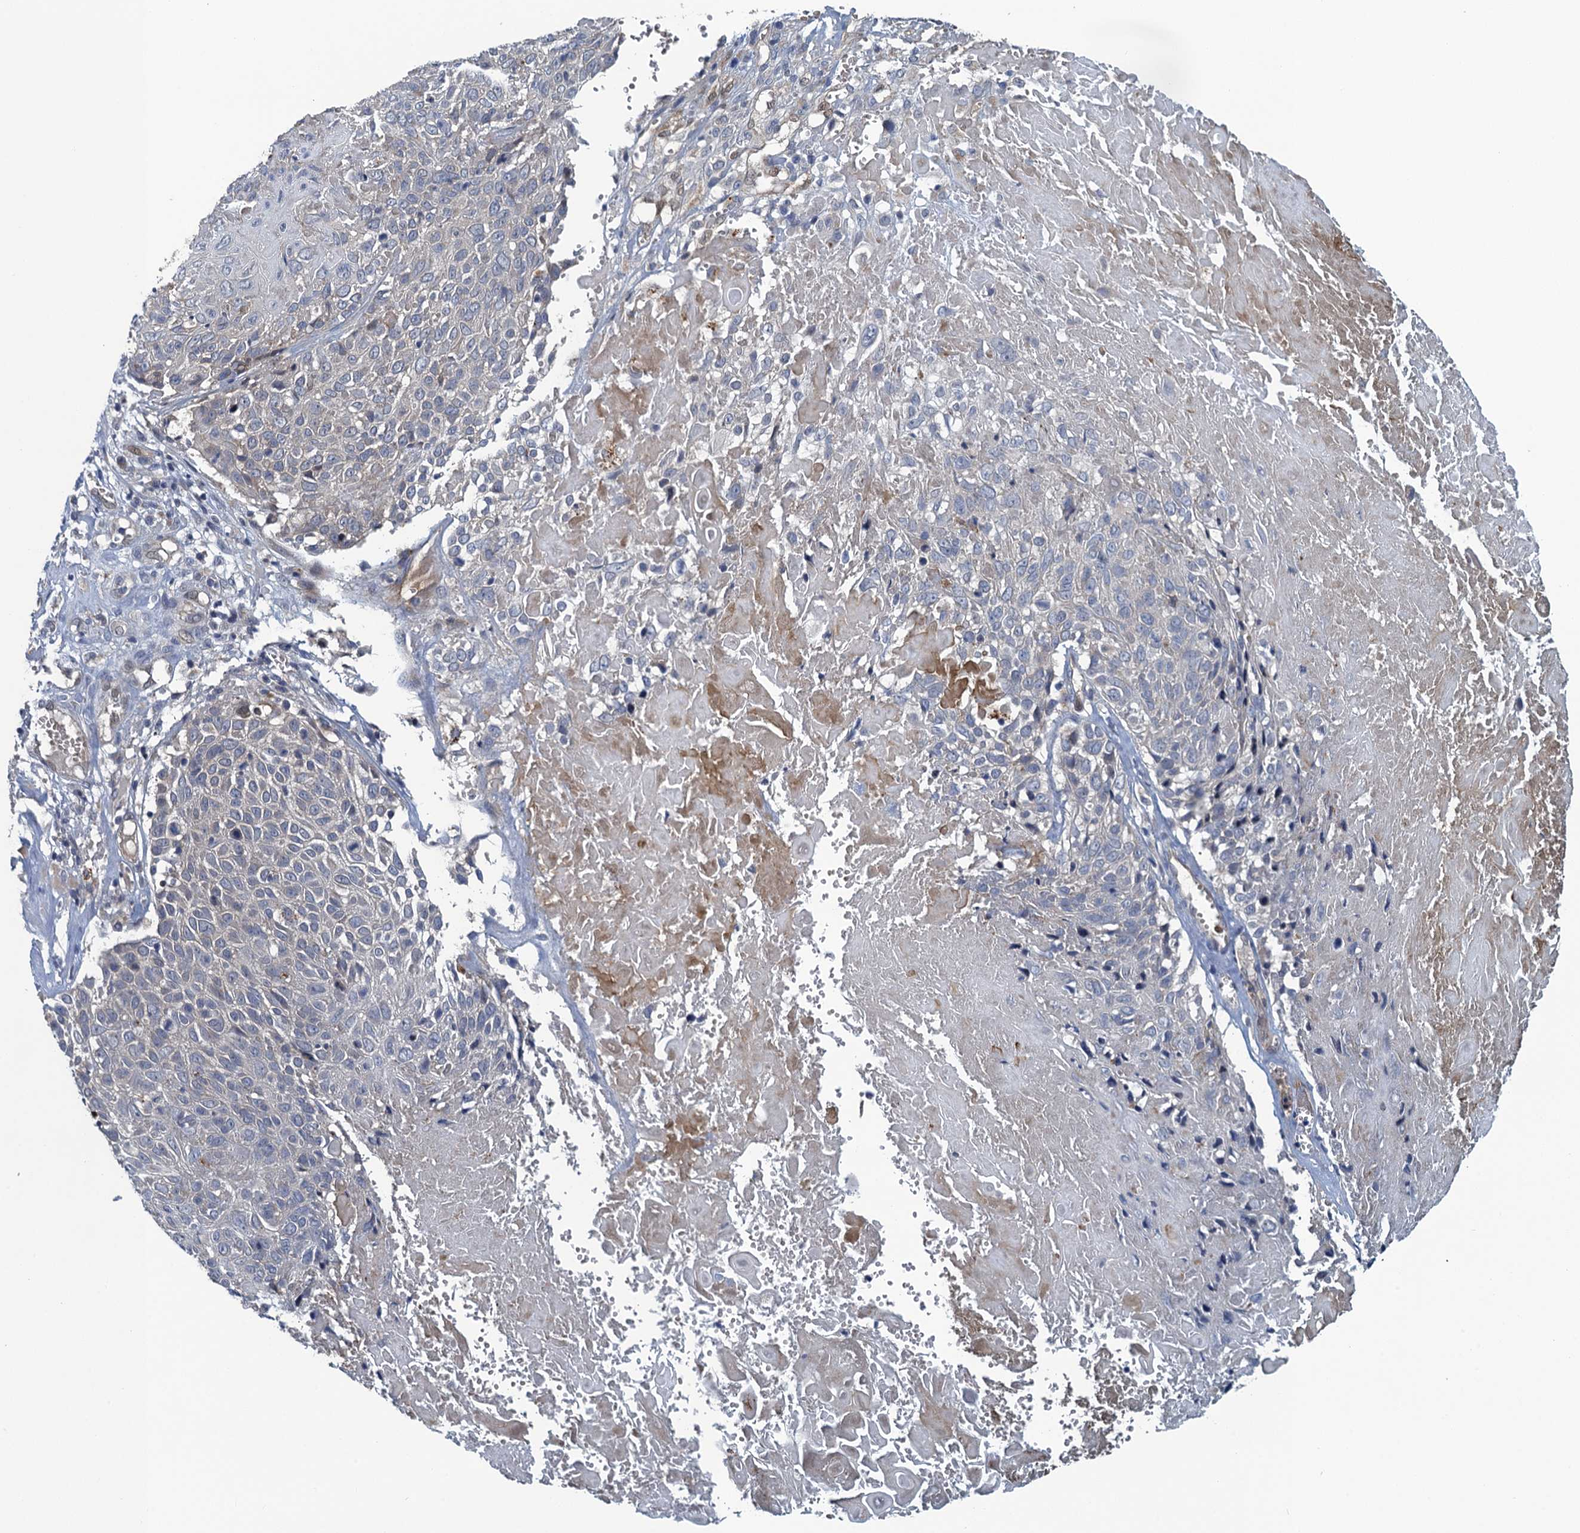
{"staining": {"intensity": "negative", "quantity": "none", "location": "none"}, "tissue": "cervical cancer", "cell_type": "Tumor cells", "image_type": "cancer", "snomed": [{"axis": "morphology", "description": "Squamous cell carcinoma, NOS"}, {"axis": "topography", "description": "Cervix"}], "caption": "The micrograph exhibits no staining of tumor cells in cervical cancer.", "gene": "KBTBD8", "patient": {"sex": "female", "age": 74}}